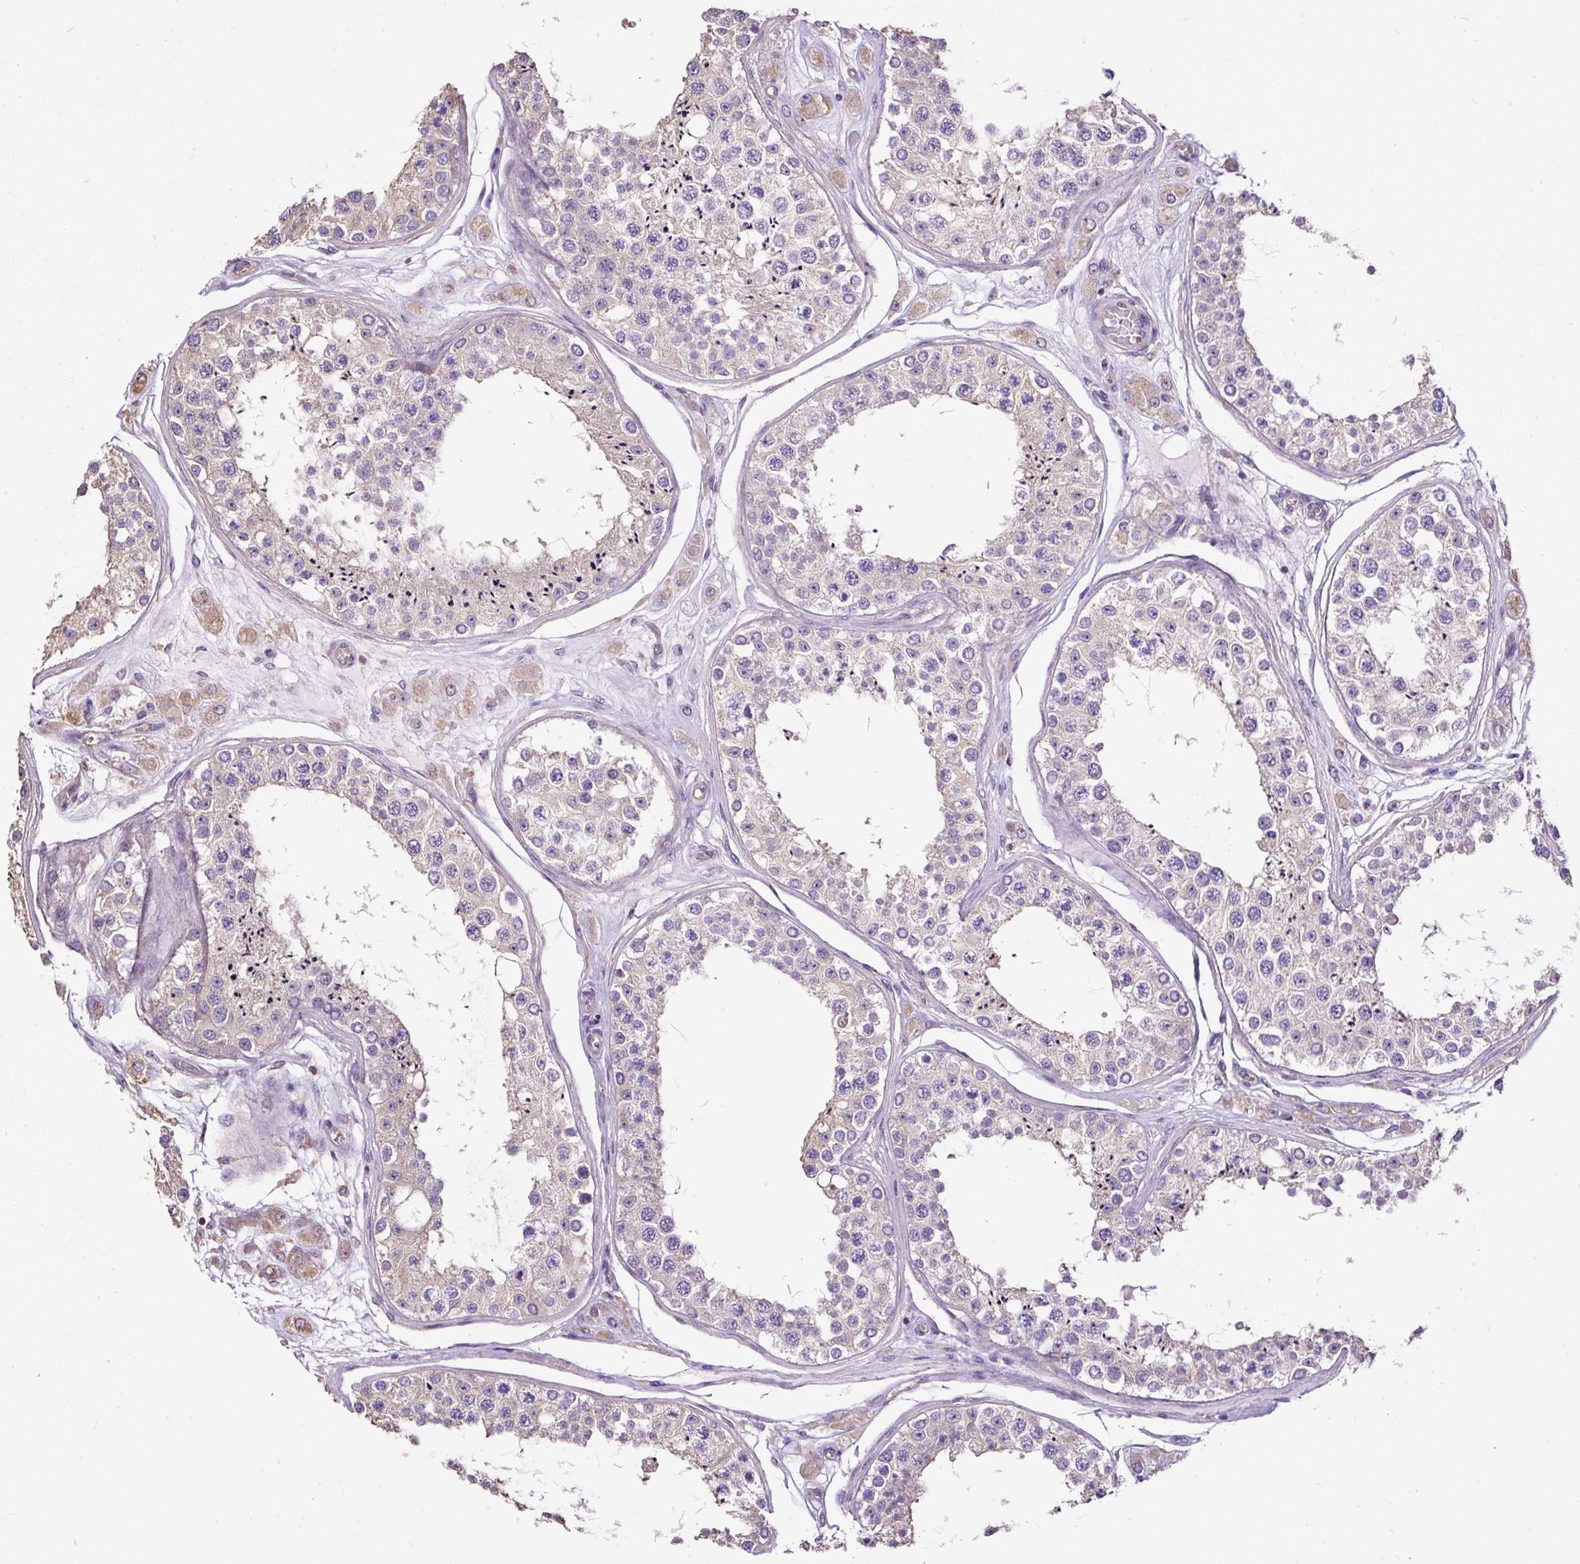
{"staining": {"intensity": "weak", "quantity": "25%-75%", "location": "cytoplasmic/membranous"}, "tissue": "testis", "cell_type": "Cells in seminiferous ducts", "image_type": "normal", "snomed": [{"axis": "morphology", "description": "Normal tissue, NOS"}, {"axis": "topography", "description": "Testis"}], "caption": "Immunohistochemistry (IHC) histopathology image of normal human testis stained for a protein (brown), which demonstrates low levels of weak cytoplasmic/membranous staining in about 25%-75% of cells in seminiferous ducts.", "gene": "PDIA2", "patient": {"sex": "male", "age": 25}}